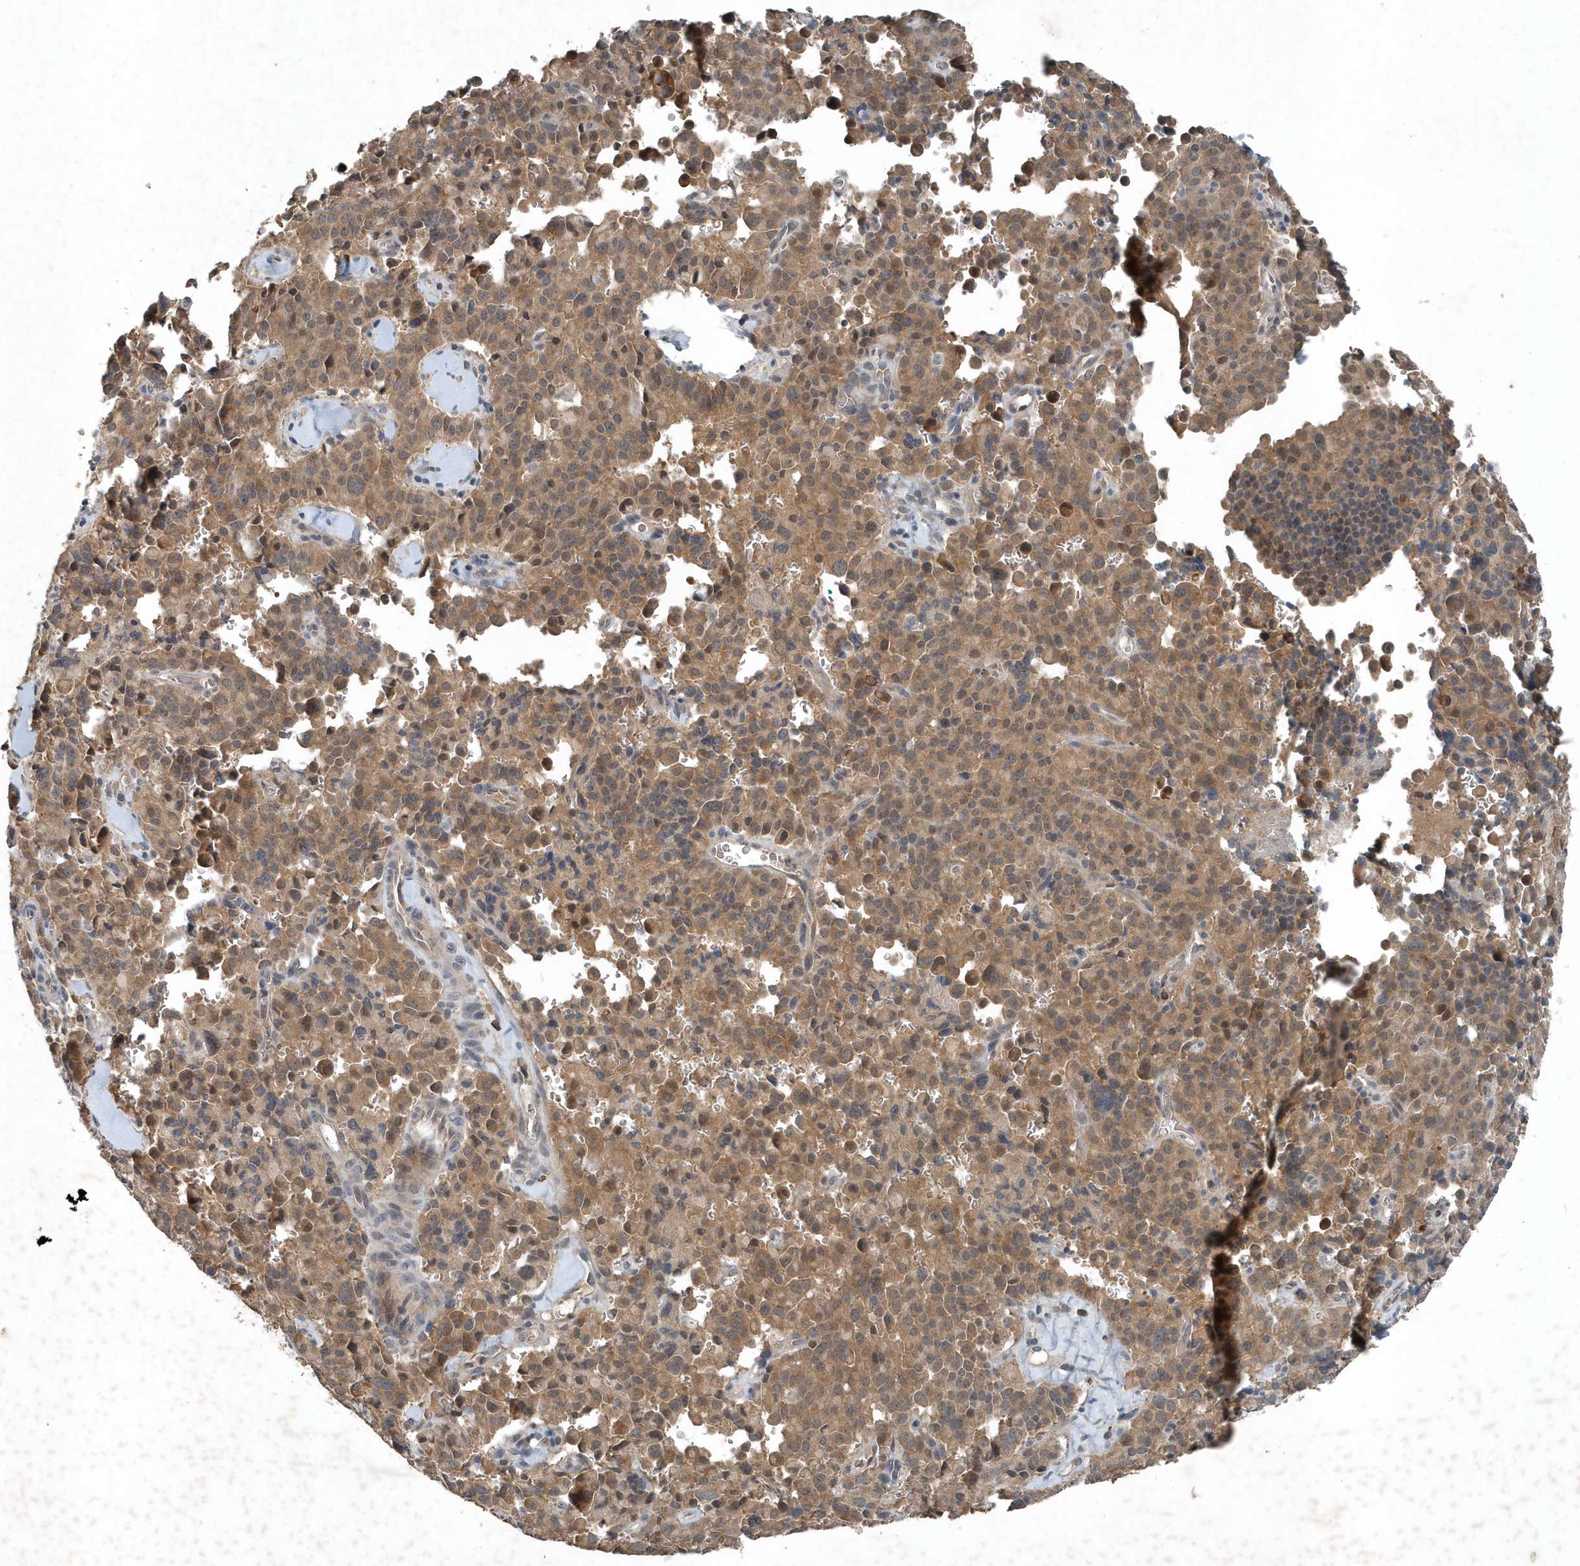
{"staining": {"intensity": "weak", "quantity": ">75%", "location": "cytoplasmic/membranous"}, "tissue": "pancreatic cancer", "cell_type": "Tumor cells", "image_type": "cancer", "snomed": [{"axis": "morphology", "description": "Adenocarcinoma, NOS"}, {"axis": "topography", "description": "Pancreas"}], "caption": "High-power microscopy captured an IHC histopathology image of pancreatic cancer (adenocarcinoma), revealing weak cytoplasmic/membranous positivity in approximately >75% of tumor cells. (DAB IHC with brightfield microscopy, high magnification).", "gene": "SCFD2", "patient": {"sex": "male", "age": 65}}